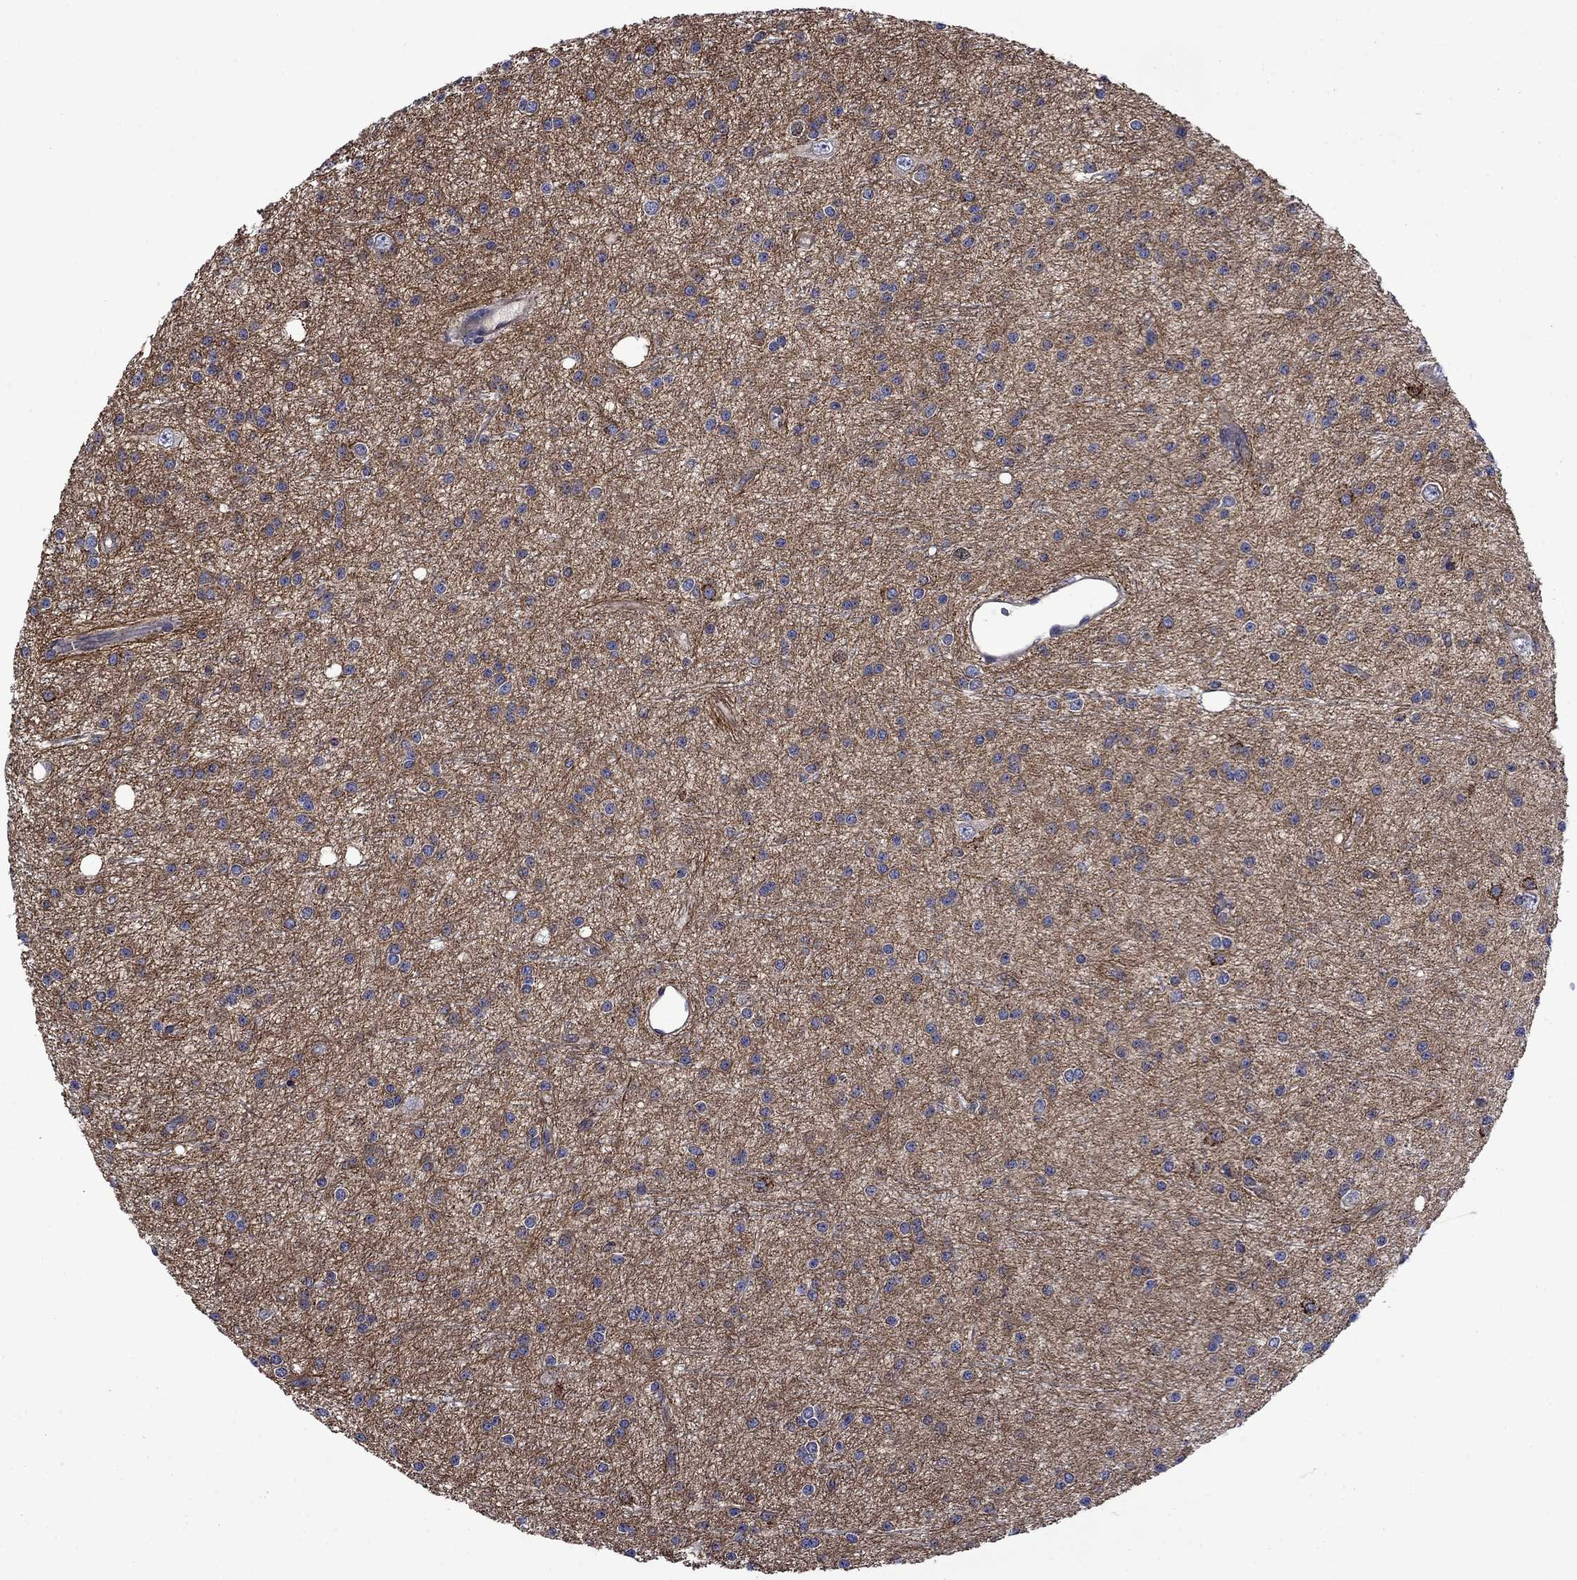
{"staining": {"intensity": "strong", "quantity": "<25%", "location": "cytoplasmic/membranous"}, "tissue": "glioma", "cell_type": "Tumor cells", "image_type": "cancer", "snomed": [{"axis": "morphology", "description": "Glioma, malignant, Low grade"}, {"axis": "topography", "description": "Brain"}], "caption": "This is an image of immunohistochemistry (IHC) staining of glioma, which shows strong positivity in the cytoplasmic/membranous of tumor cells.", "gene": "KIF22", "patient": {"sex": "male", "age": 27}}